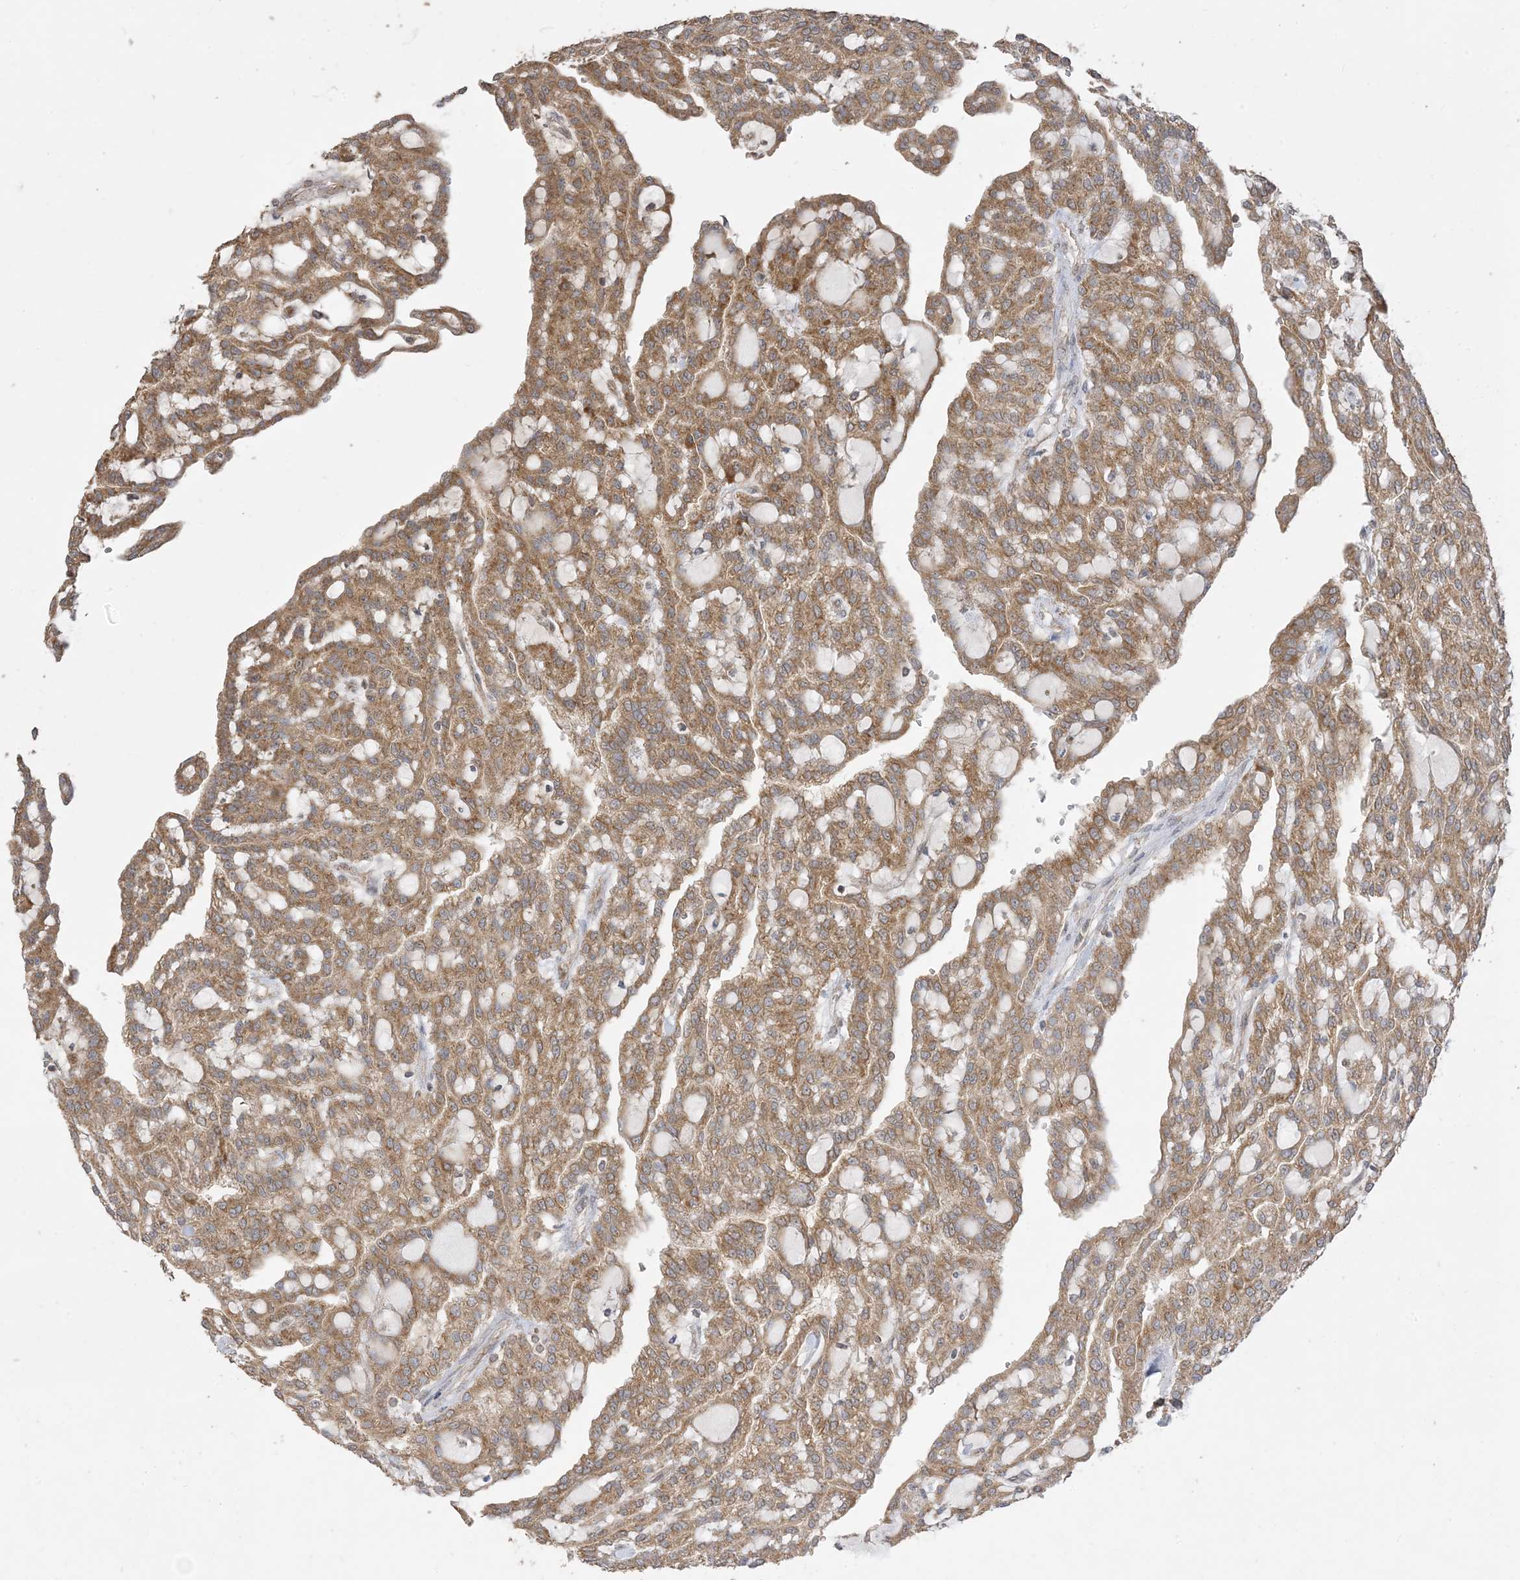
{"staining": {"intensity": "strong", "quantity": ">75%", "location": "cytoplasmic/membranous"}, "tissue": "renal cancer", "cell_type": "Tumor cells", "image_type": "cancer", "snomed": [{"axis": "morphology", "description": "Adenocarcinoma, NOS"}, {"axis": "topography", "description": "Kidney"}], "caption": "Immunohistochemical staining of human adenocarcinoma (renal) exhibits strong cytoplasmic/membranous protein positivity in approximately >75% of tumor cells.", "gene": "SIRT3", "patient": {"sex": "male", "age": 63}}